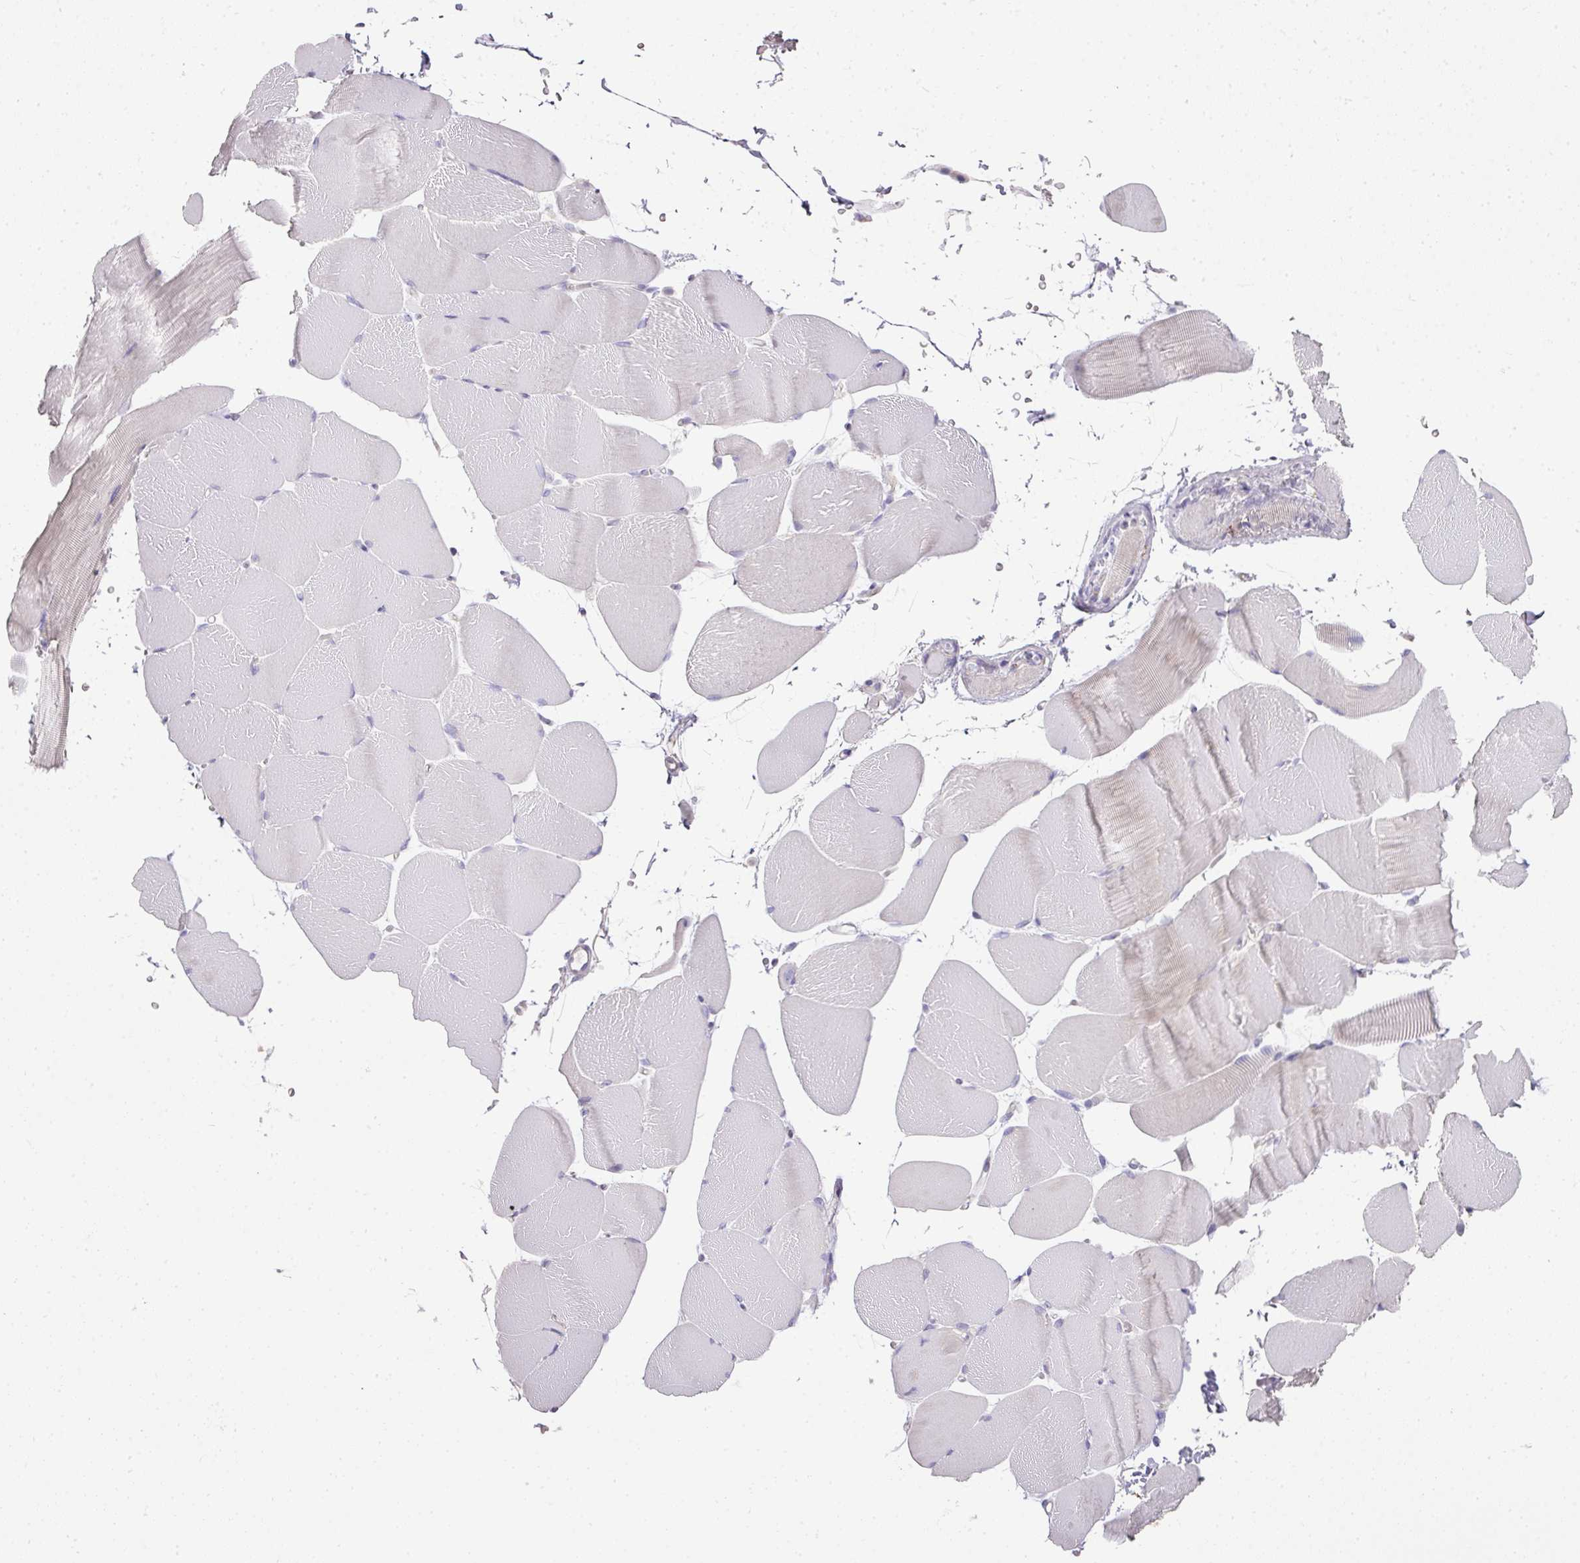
{"staining": {"intensity": "negative", "quantity": "none", "location": "none"}, "tissue": "skeletal muscle", "cell_type": "Myocytes", "image_type": "normal", "snomed": [{"axis": "morphology", "description": "Normal tissue, NOS"}, {"axis": "topography", "description": "Skeletal muscle"}, {"axis": "topography", "description": "Parathyroid gland"}], "caption": "Human skeletal muscle stained for a protein using immunohistochemistry exhibits no positivity in myocytes.", "gene": "HOXC13", "patient": {"sex": "female", "age": 37}}